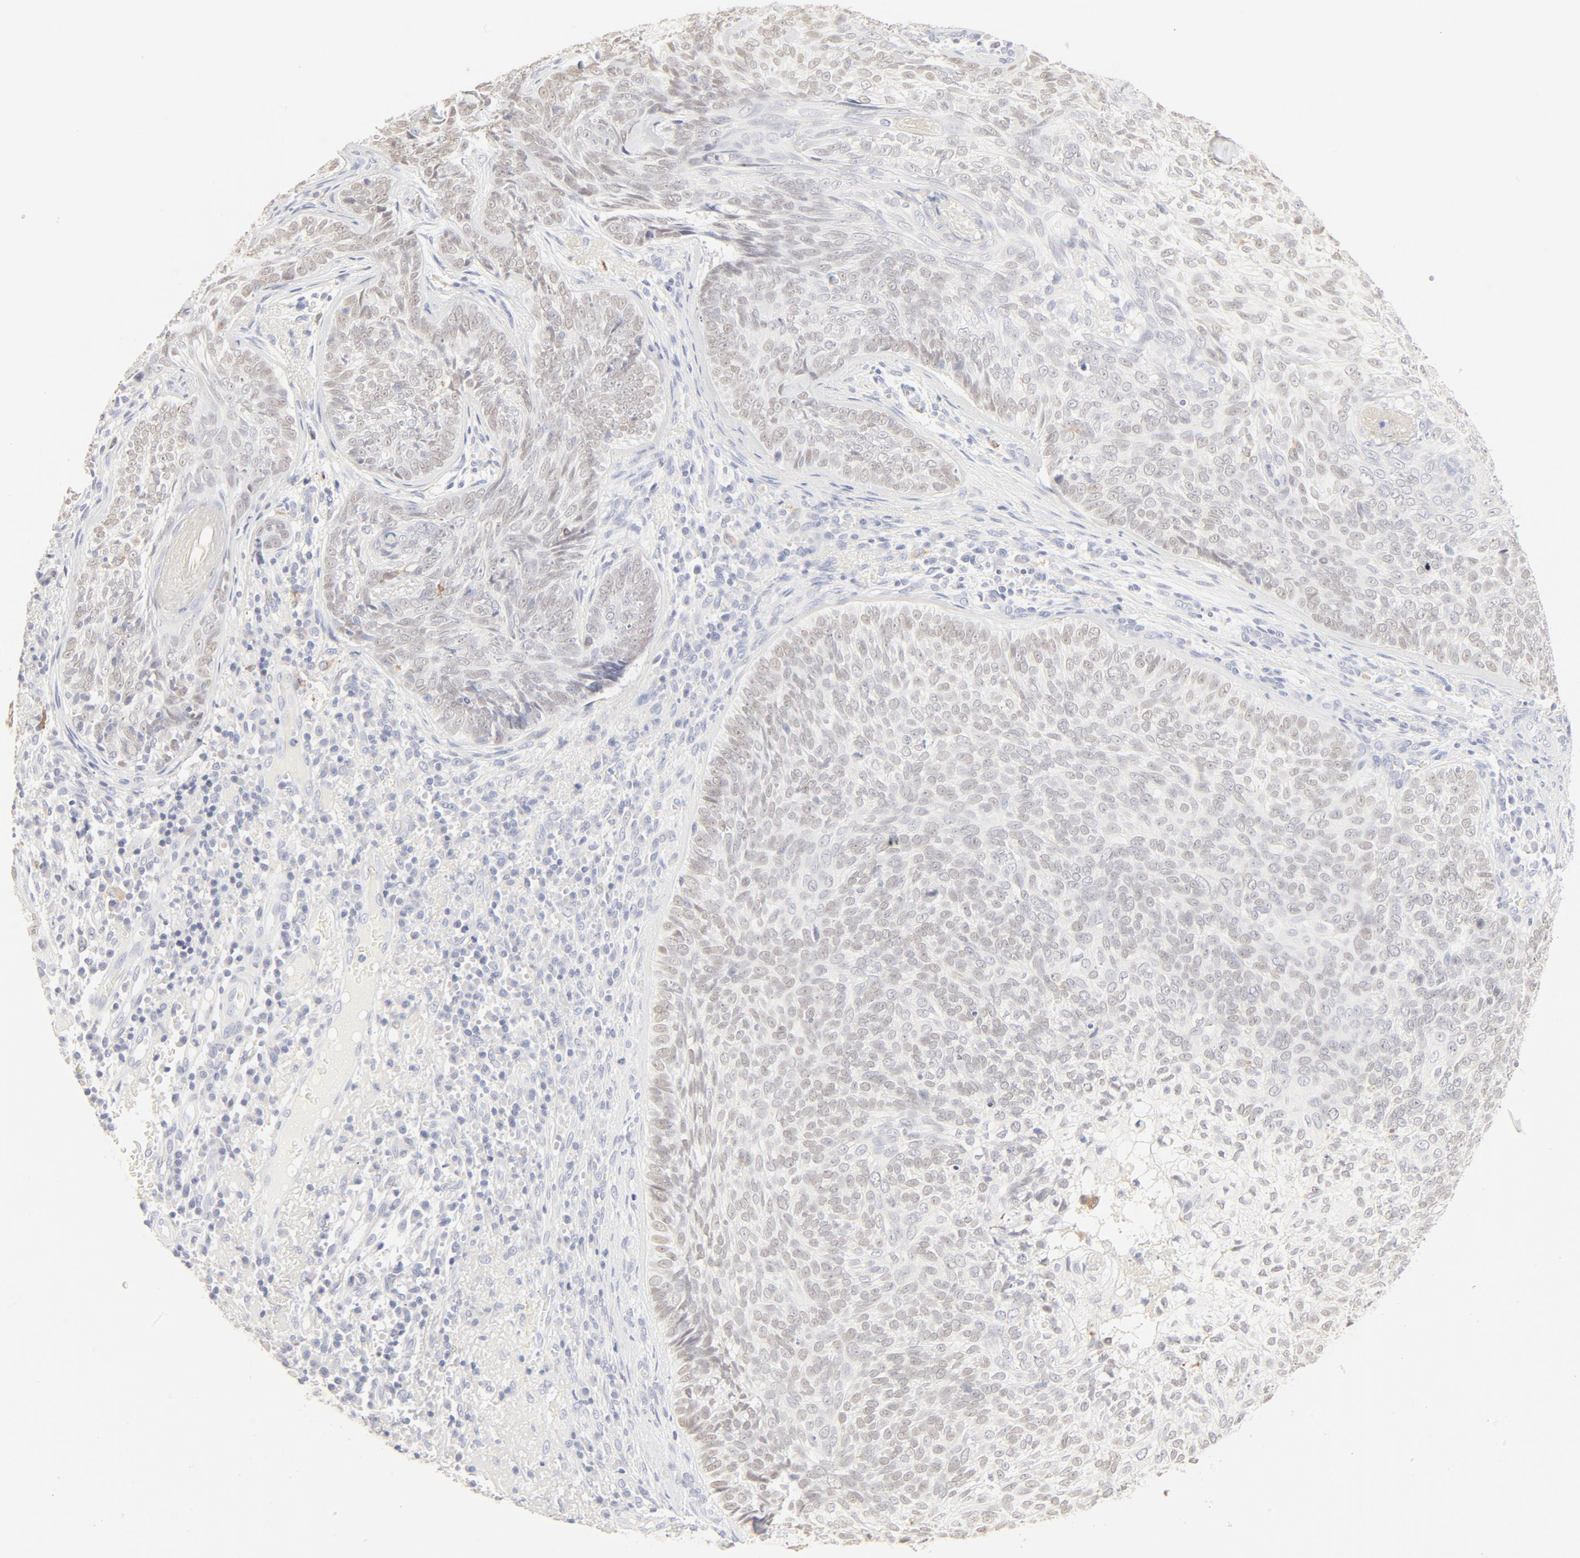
{"staining": {"intensity": "weak", "quantity": "25%-75%", "location": "nuclear"}, "tissue": "skin cancer", "cell_type": "Tumor cells", "image_type": "cancer", "snomed": [{"axis": "morphology", "description": "Basal cell carcinoma"}, {"axis": "topography", "description": "Skin"}], "caption": "IHC image of human skin basal cell carcinoma stained for a protein (brown), which exhibits low levels of weak nuclear positivity in about 25%-75% of tumor cells.", "gene": "FCGBP", "patient": {"sex": "male", "age": 72}}